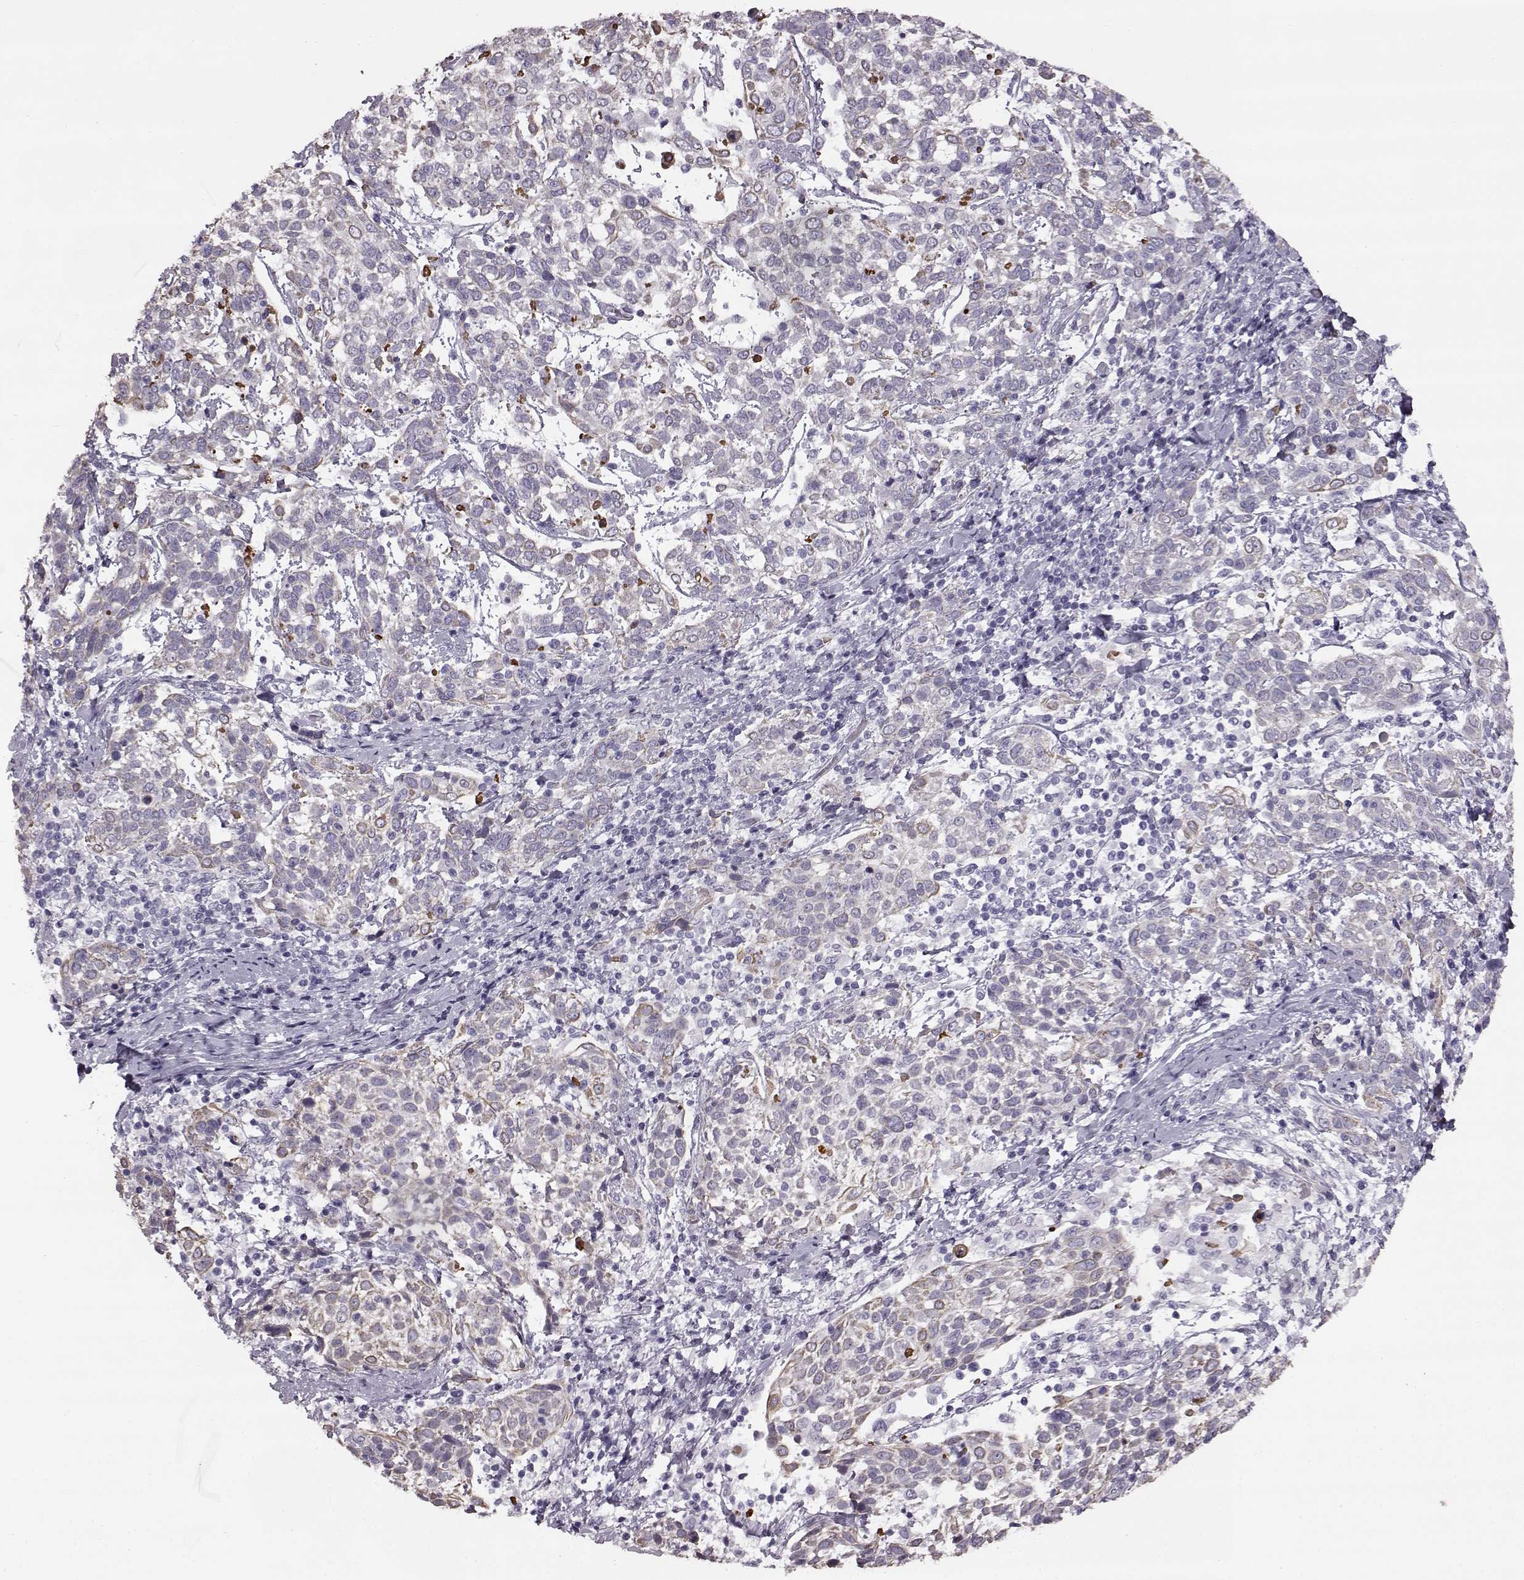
{"staining": {"intensity": "negative", "quantity": "none", "location": "none"}, "tissue": "cervical cancer", "cell_type": "Tumor cells", "image_type": "cancer", "snomed": [{"axis": "morphology", "description": "Squamous cell carcinoma, NOS"}, {"axis": "topography", "description": "Cervix"}], "caption": "Photomicrograph shows no significant protein staining in tumor cells of cervical cancer (squamous cell carcinoma).", "gene": "ODAD4", "patient": {"sex": "female", "age": 61}}